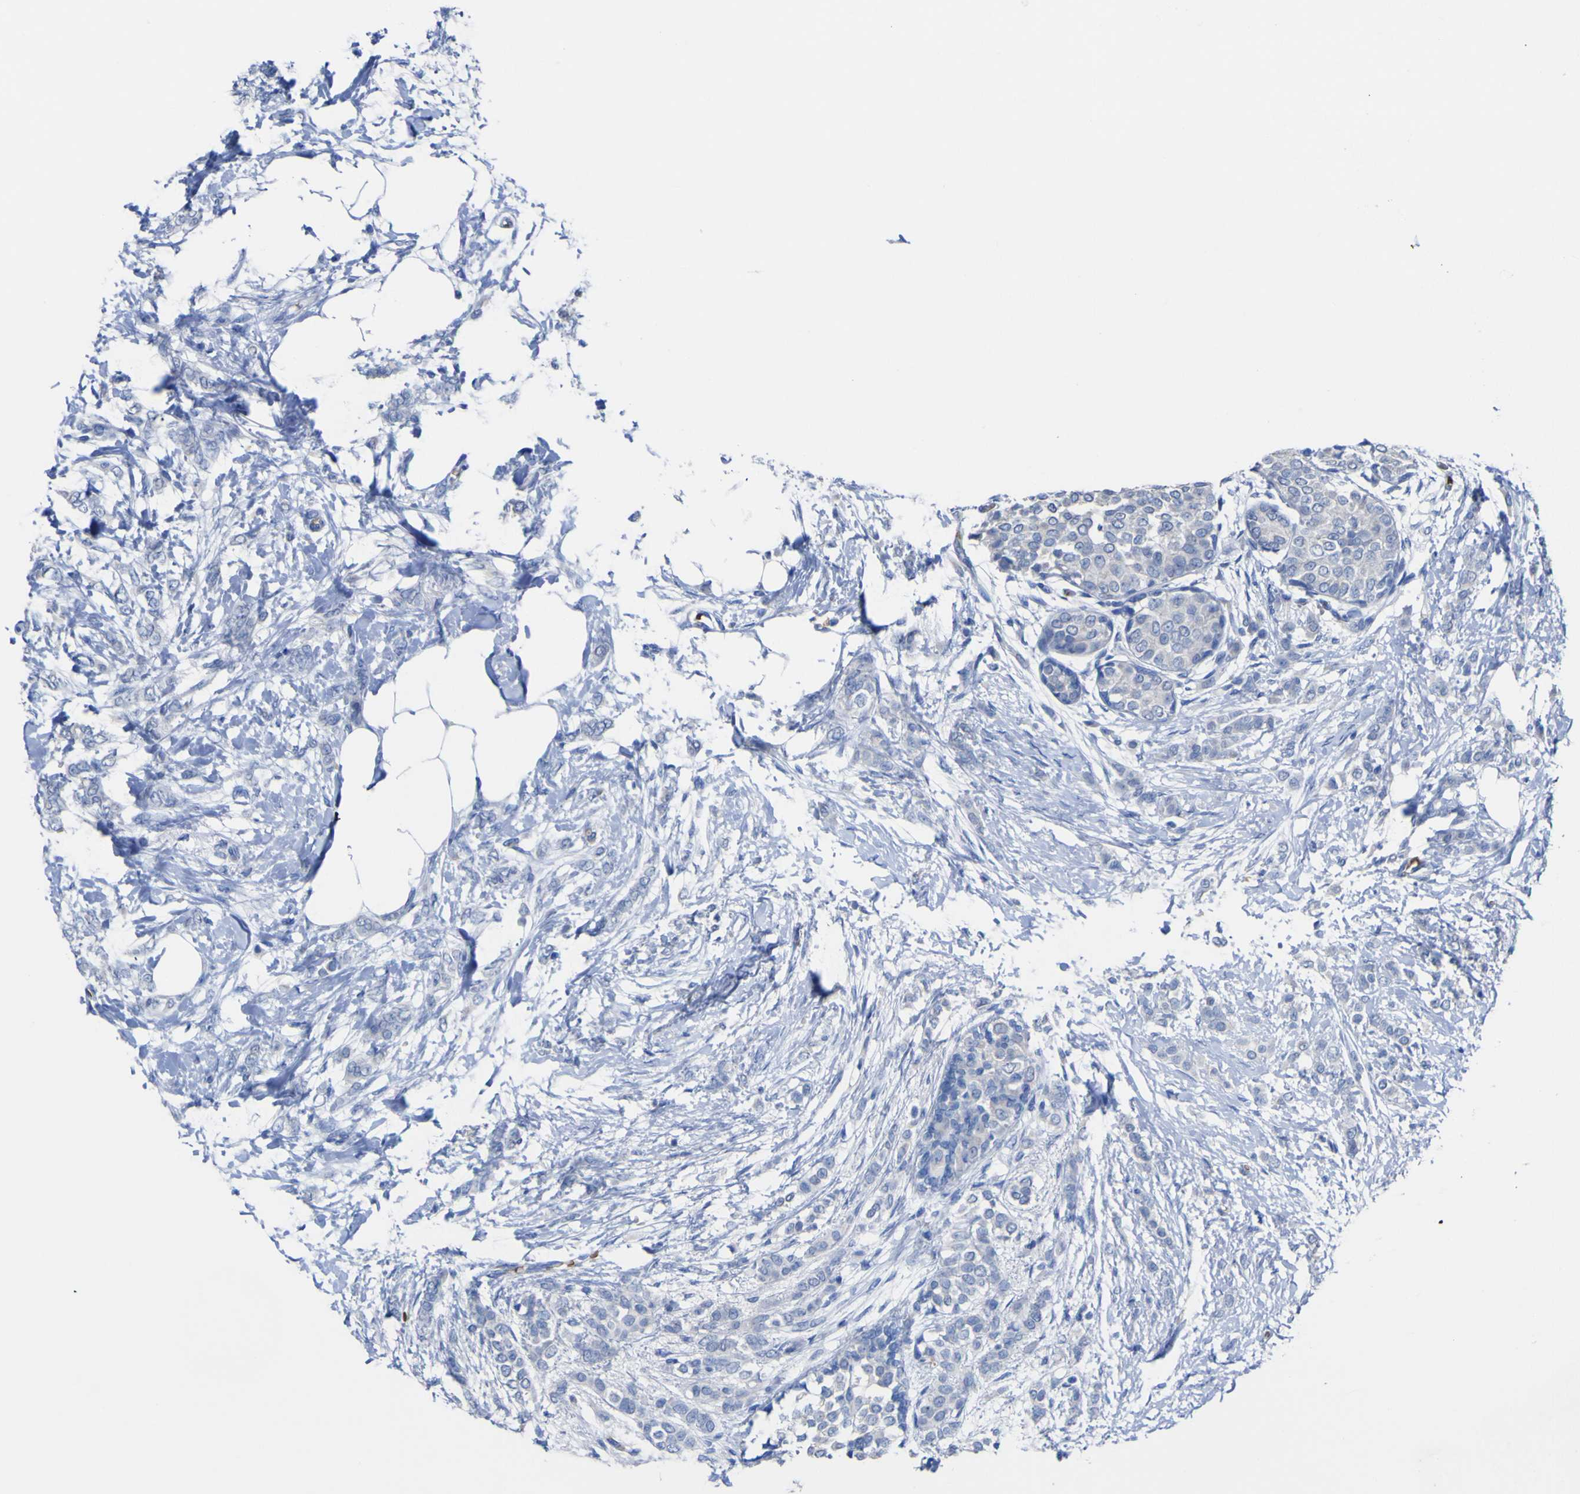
{"staining": {"intensity": "negative", "quantity": "none", "location": "none"}, "tissue": "breast cancer", "cell_type": "Tumor cells", "image_type": "cancer", "snomed": [{"axis": "morphology", "description": "Lobular carcinoma, in situ"}, {"axis": "morphology", "description": "Lobular carcinoma"}, {"axis": "topography", "description": "Breast"}], "caption": "This is an immunohistochemistry image of breast lobular carcinoma. There is no expression in tumor cells.", "gene": "GCM1", "patient": {"sex": "female", "age": 41}}